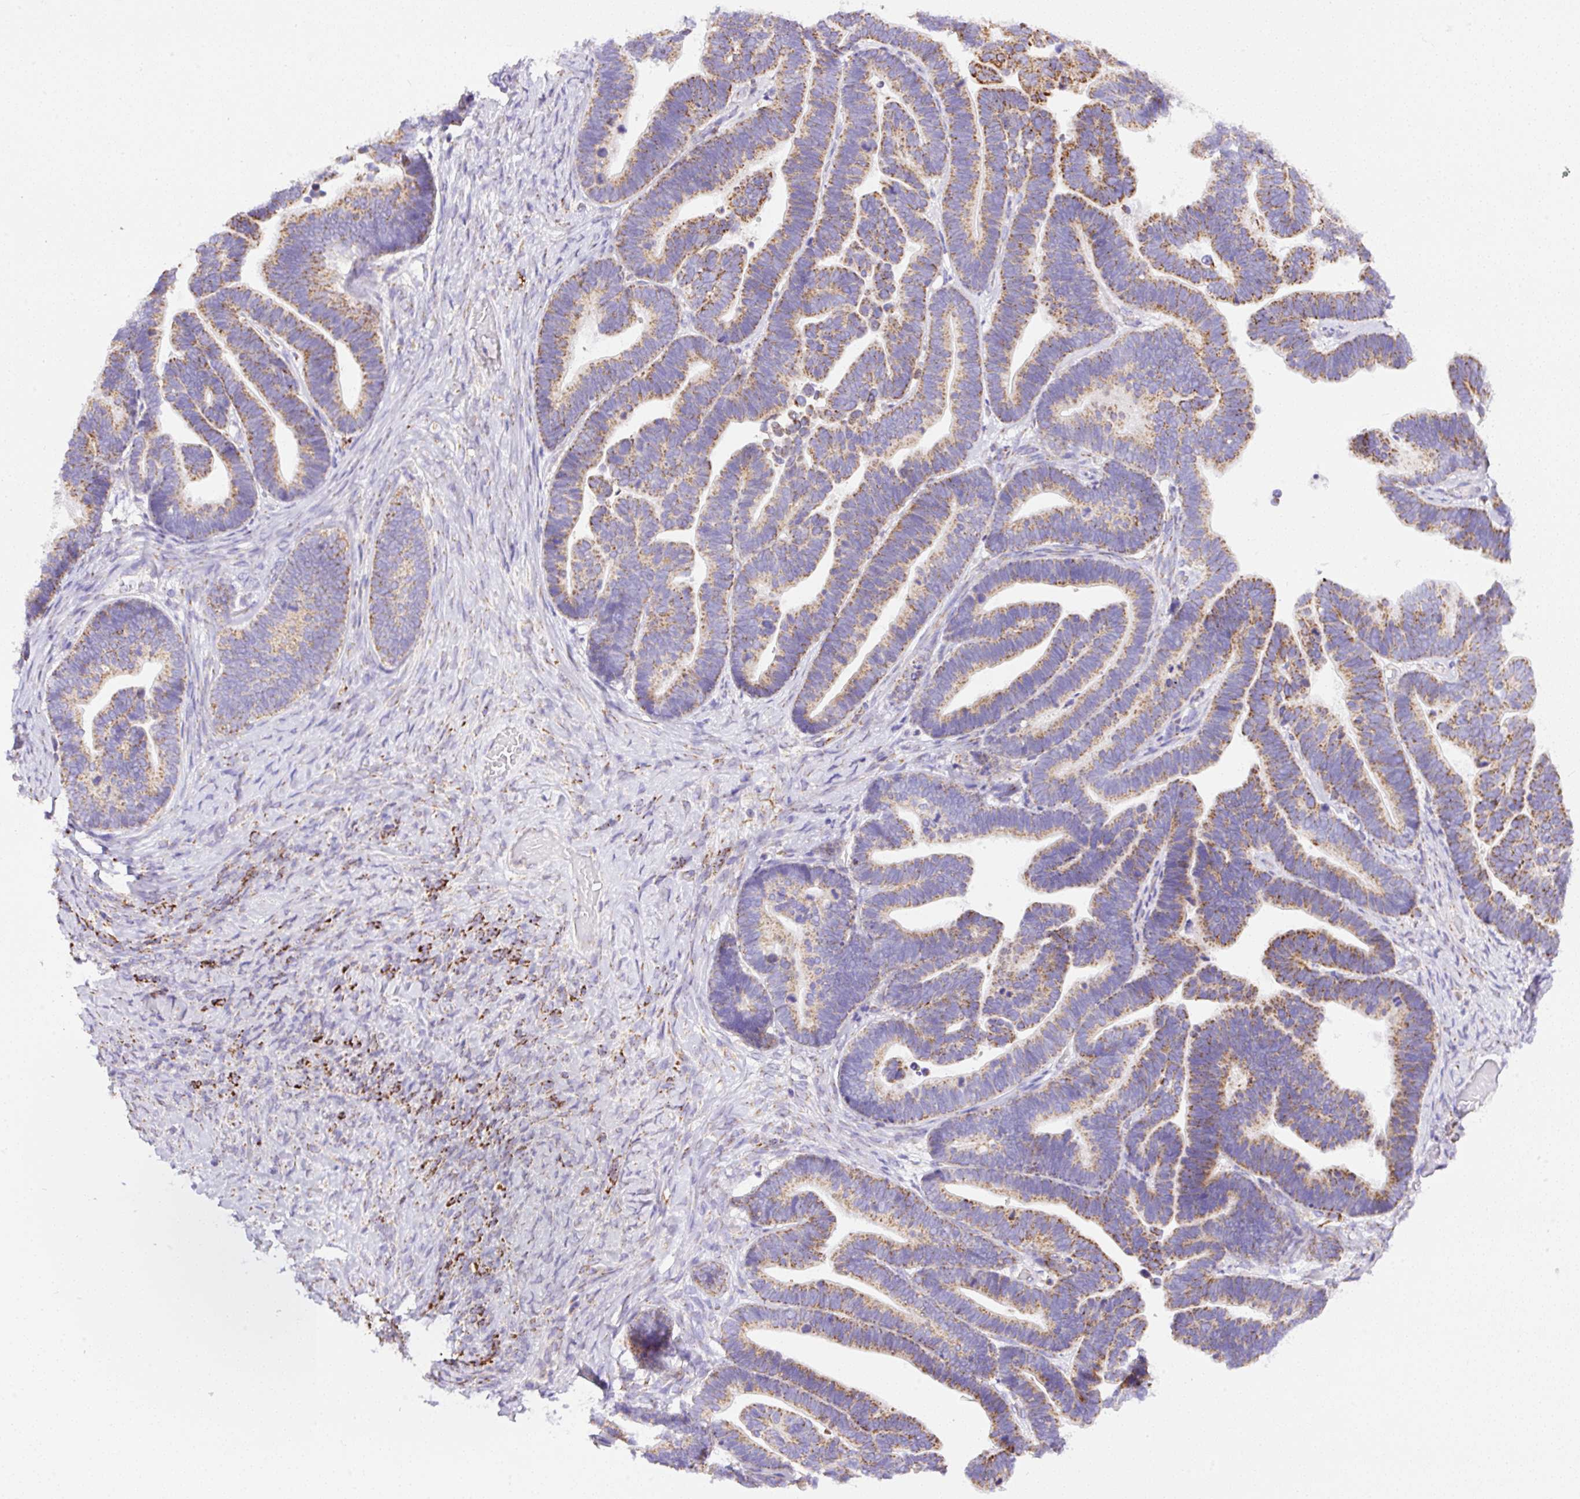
{"staining": {"intensity": "weak", "quantity": "25%-75%", "location": "cytoplasmic/membranous"}, "tissue": "ovarian cancer", "cell_type": "Tumor cells", "image_type": "cancer", "snomed": [{"axis": "morphology", "description": "Cystadenocarcinoma, serous, NOS"}, {"axis": "topography", "description": "Ovary"}], "caption": "Tumor cells exhibit weak cytoplasmic/membranous positivity in about 25%-75% of cells in ovarian serous cystadenocarcinoma. Immunohistochemistry stains the protein in brown and the nuclei are stained blue.", "gene": "NF1", "patient": {"sex": "female", "age": 56}}